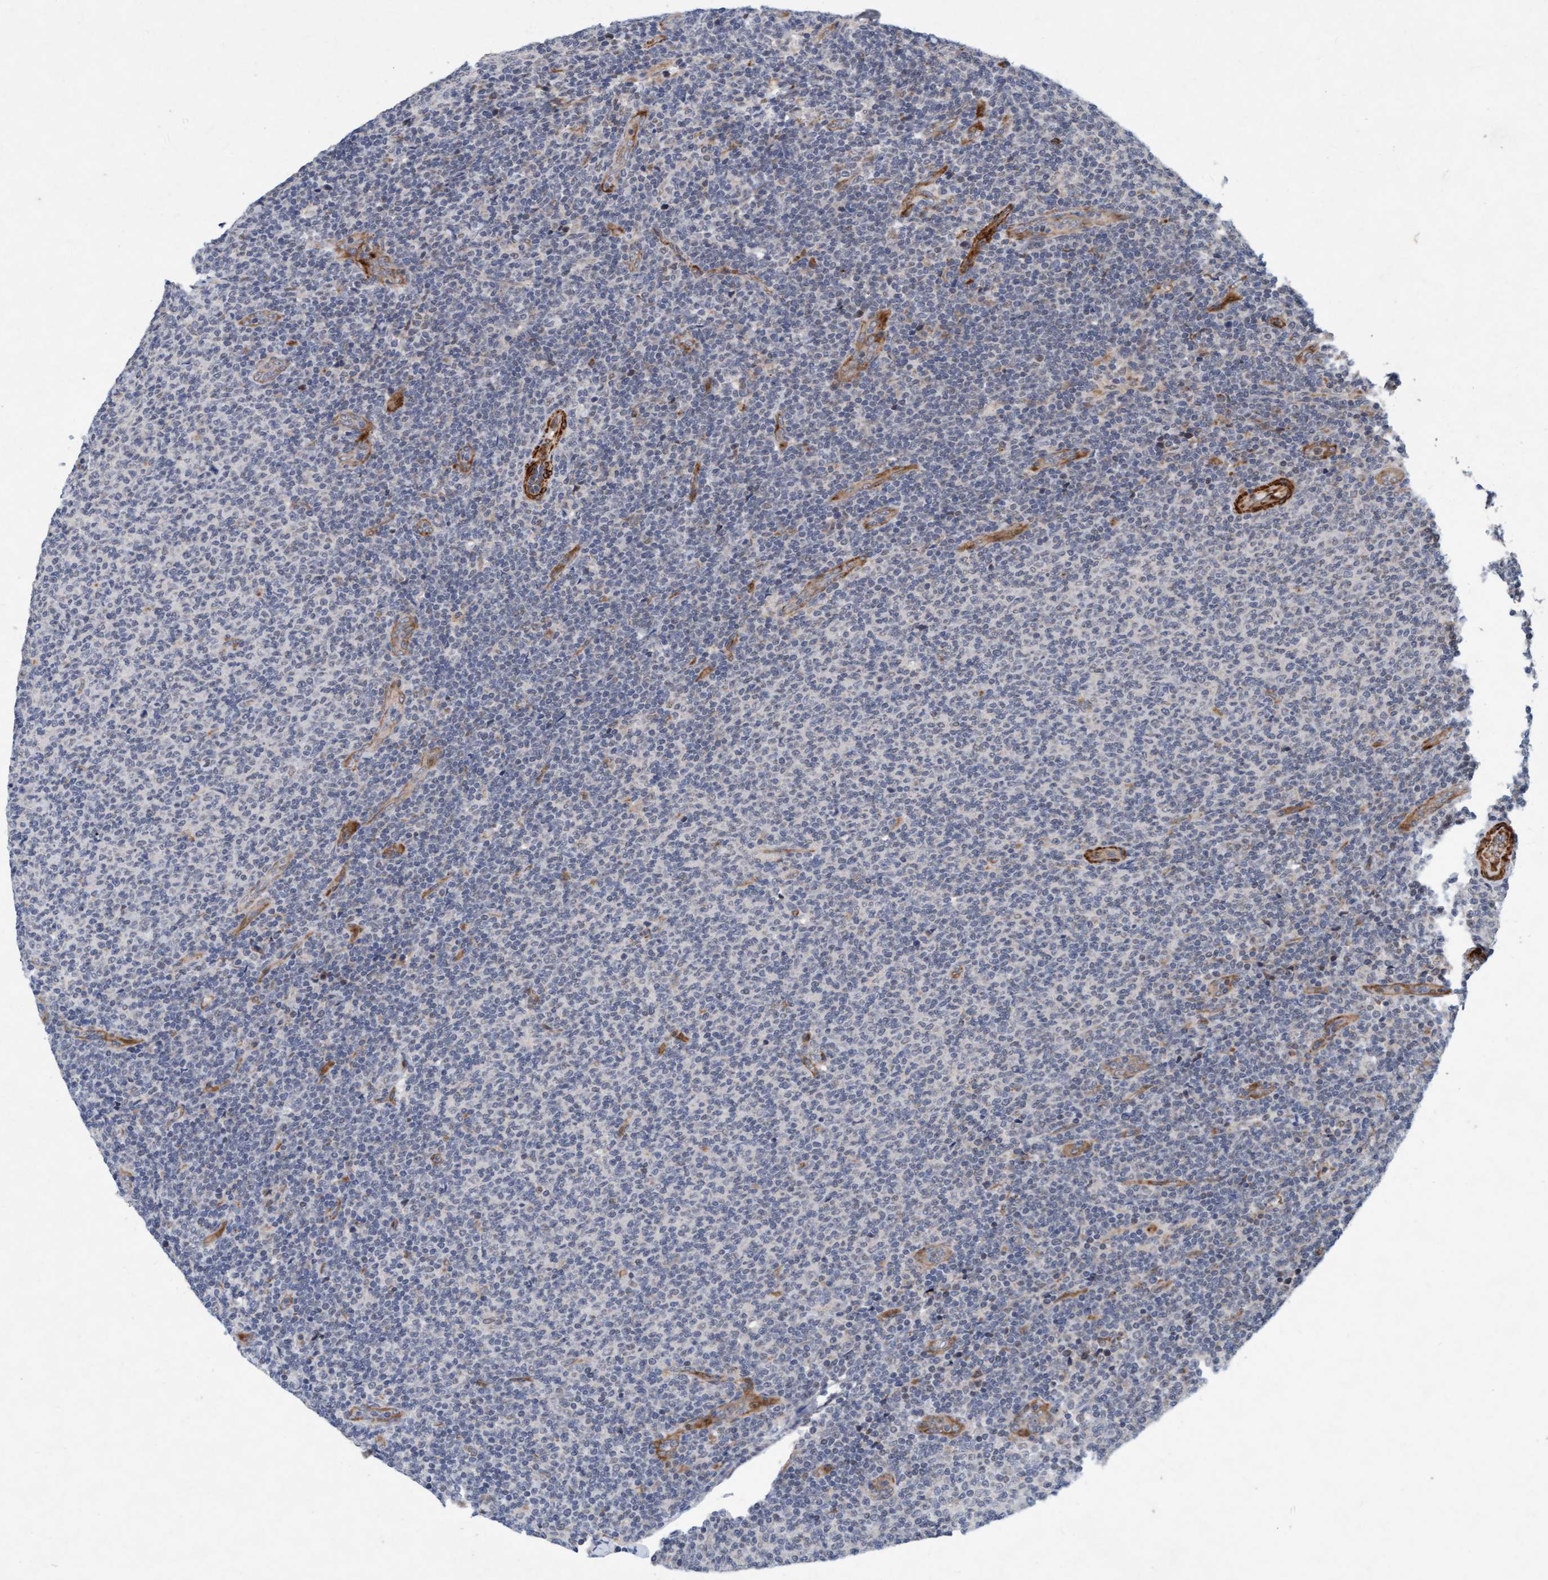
{"staining": {"intensity": "negative", "quantity": "none", "location": "none"}, "tissue": "lymphoma", "cell_type": "Tumor cells", "image_type": "cancer", "snomed": [{"axis": "morphology", "description": "Malignant lymphoma, non-Hodgkin's type, Low grade"}, {"axis": "topography", "description": "Lymph node"}], "caption": "Immunohistochemical staining of malignant lymphoma, non-Hodgkin's type (low-grade) shows no significant positivity in tumor cells. (DAB (3,3'-diaminobenzidine) IHC, high magnification).", "gene": "TMEM70", "patient": {"sex": "male", "age": 66}}